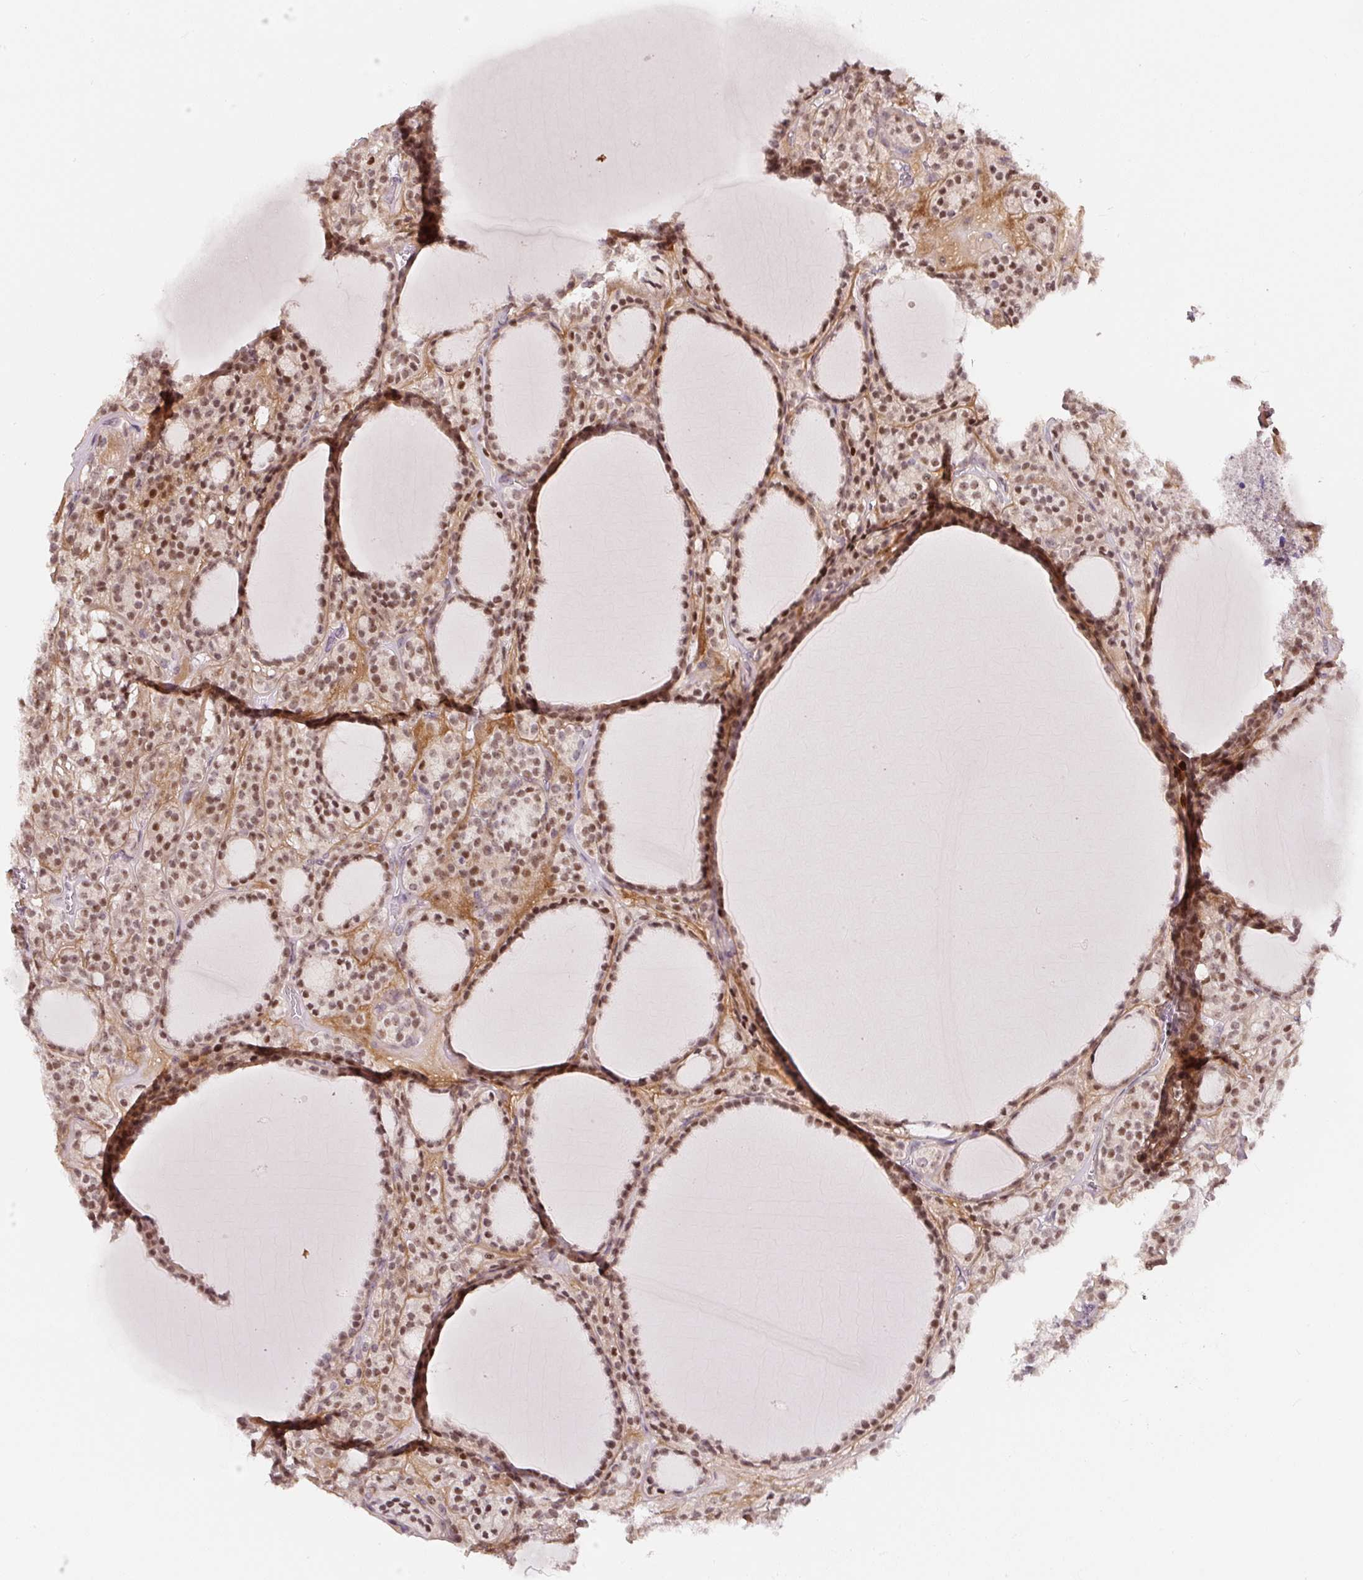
{"staining": {"intensity": "moderate", "quantity": ">75%", "location": "nuclear"}, "tissue": "thyroid cancer", "cell_type": "Tumor cells", "image_type": "cancer", "snomed": [{"axis": "morphology", "description": "Follicular adenoma carcinoma, NOS"}, {"axis": "topography", "description": "Thyroid gland"}], "caption": "Immunohistochemistry (IHC) histopathology image of thyroid cancer (follicular adenoma carcinoma) stained for a protein (brown), which demonstrates medium levels of moderate nuclear expression in about >75% of tumor cells.", "gene": "PWWP3B", "patient": {"sex": "female", "age": 63}}